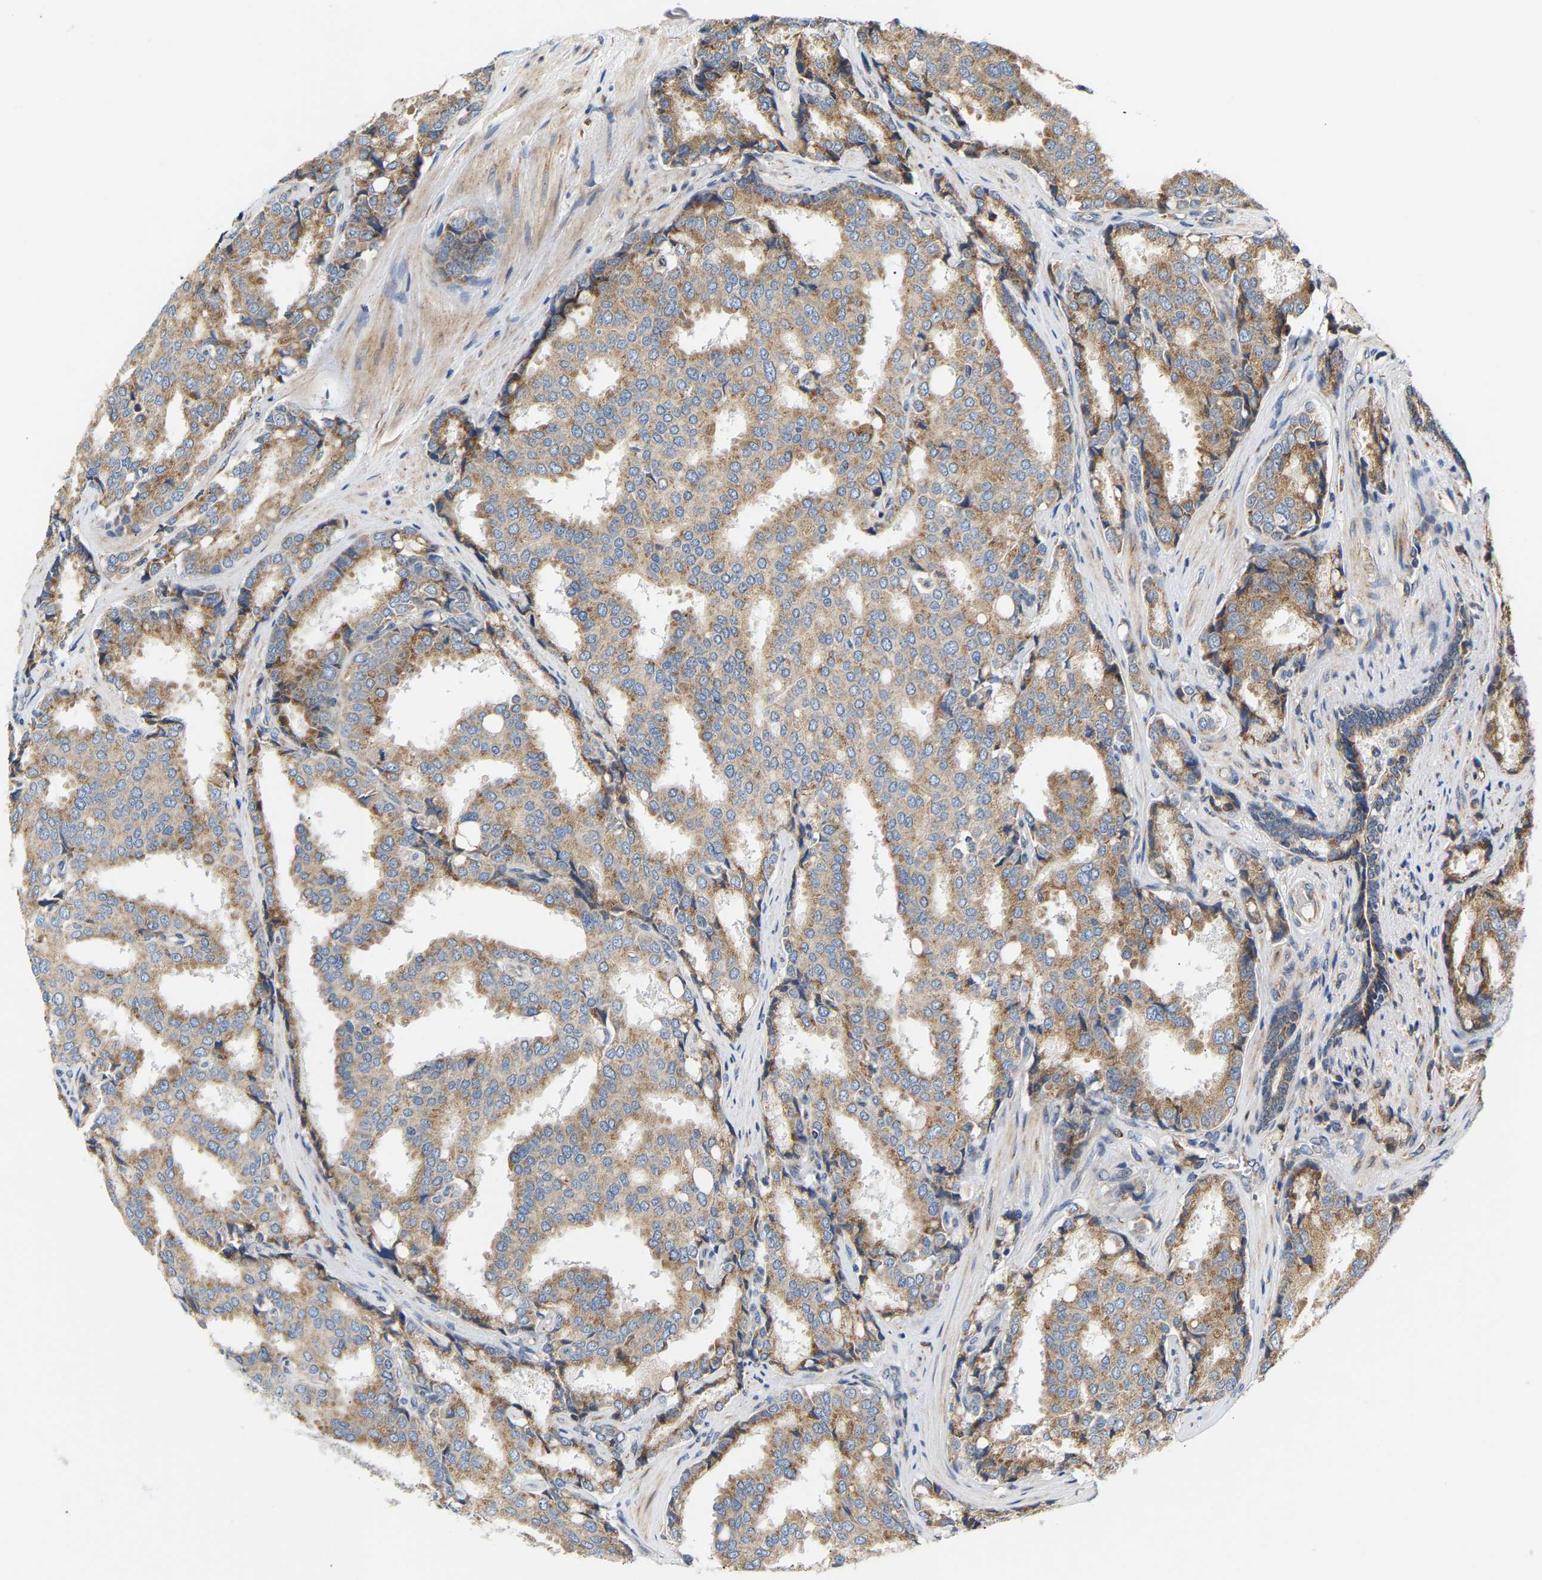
{"staining": {"intensity": "moderate", "quantity": ">75%", "location": "cytoplasmic/membranous"}, "tissue": "prostate cancer", "cell_type": "Tumor cells", "image_type": "cancer", "snomed": [{"axis": "morphology", "description": "Adenocarcinoma, High grade"}, {"axis": "topography", "description": "Prostate"}], "caption": "Moderate cytoplasmic/membranous protein expression is present in approximately >75% of tumor cells in prostate cancer (high-grade adenocarcinoma). Immunohistochemistry stains the protein of interest in brown and the nuclei are stained blue.", "gene": "TMEM168", "patient": {"sex": "male", "age": 50}}